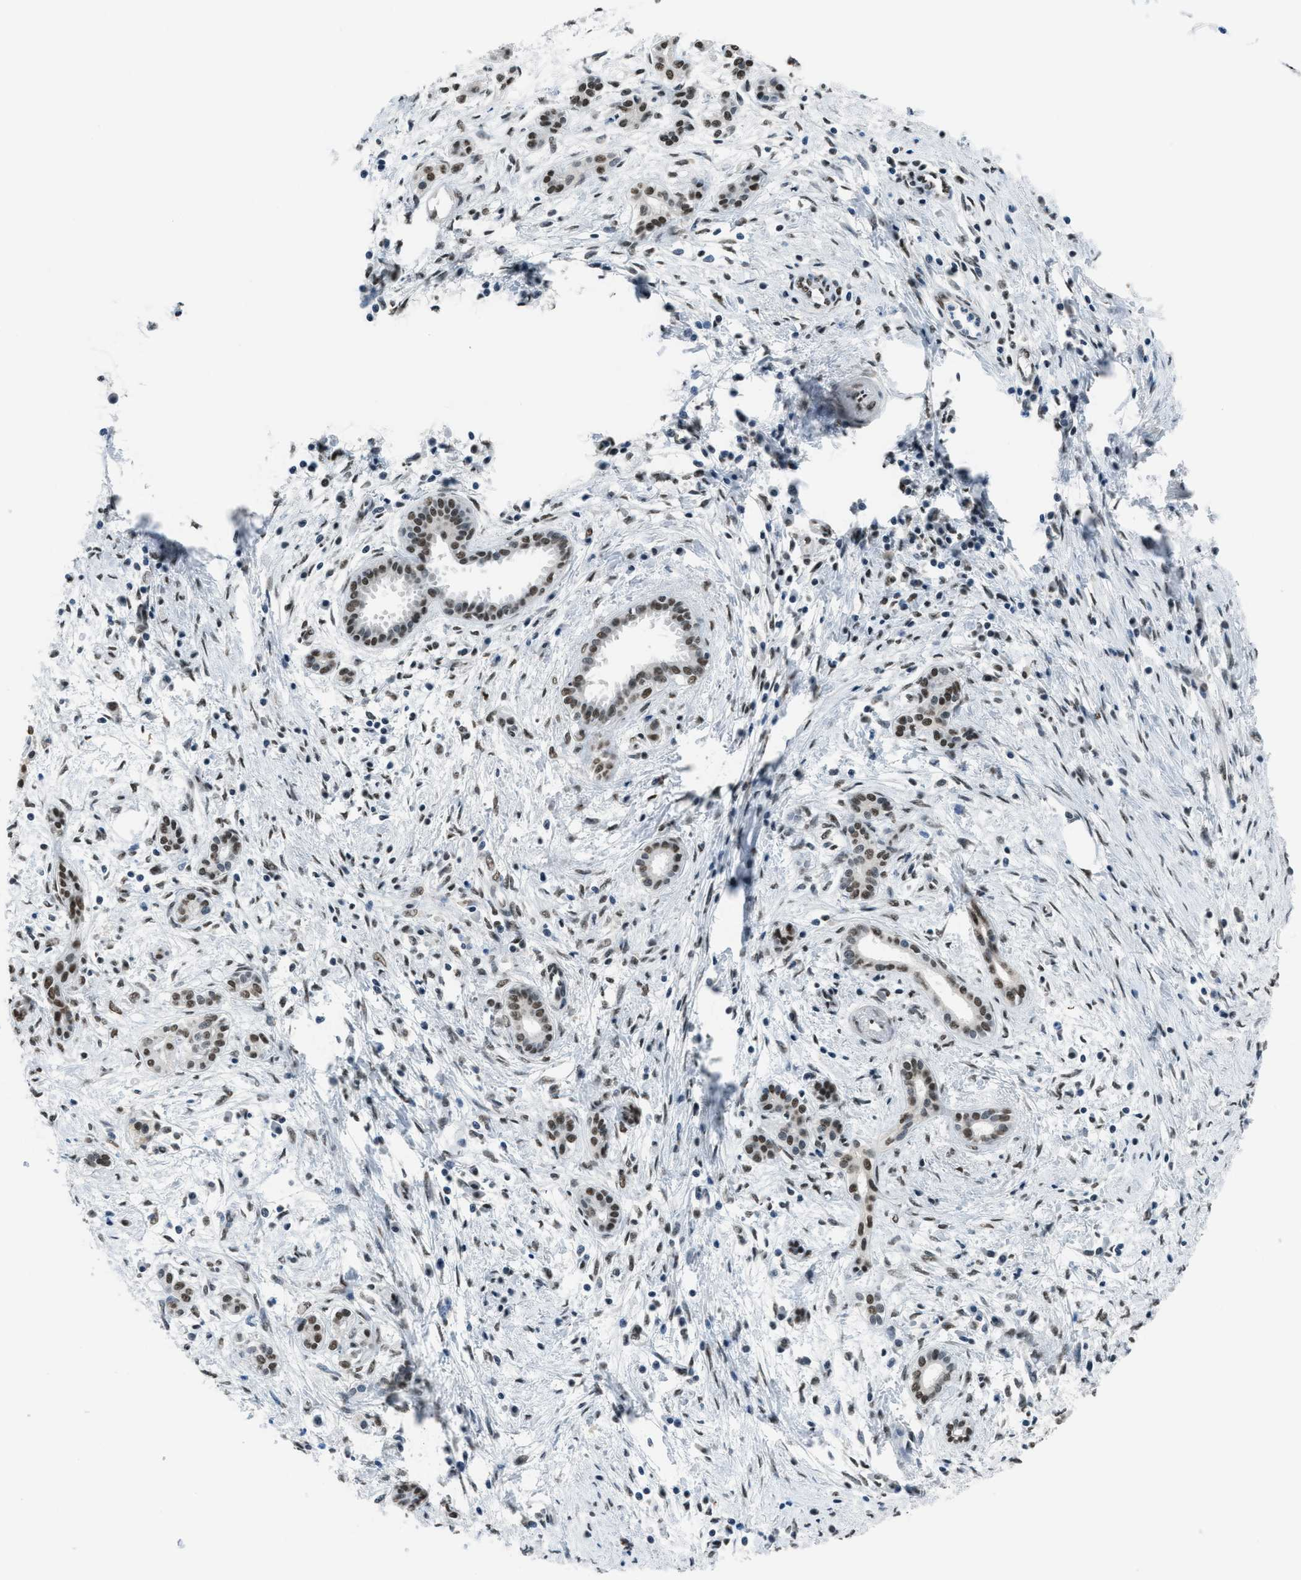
{"staining": {"intensity": "moderate", "quantity": ">75%", "location": "nuclear"}, "tissue": "pancreatic cancer", "cell_type": "Tumor cells", "image_type": "cancer", "snomed": [{"axis": "morphology", "description": "Adenocarcinoma, NOS"}, {"axis": "topography", "description": "Pancreas"}], "caption": "Immunohistochemistry (IHC) image of human pancreatic cancer stained for a protein (brown), which shows medium levels of moderate nuclear positivity in about >75% of tumor cells.", "gene": "GATAD2B", "patient": {"sex": "female", "age": 70}}